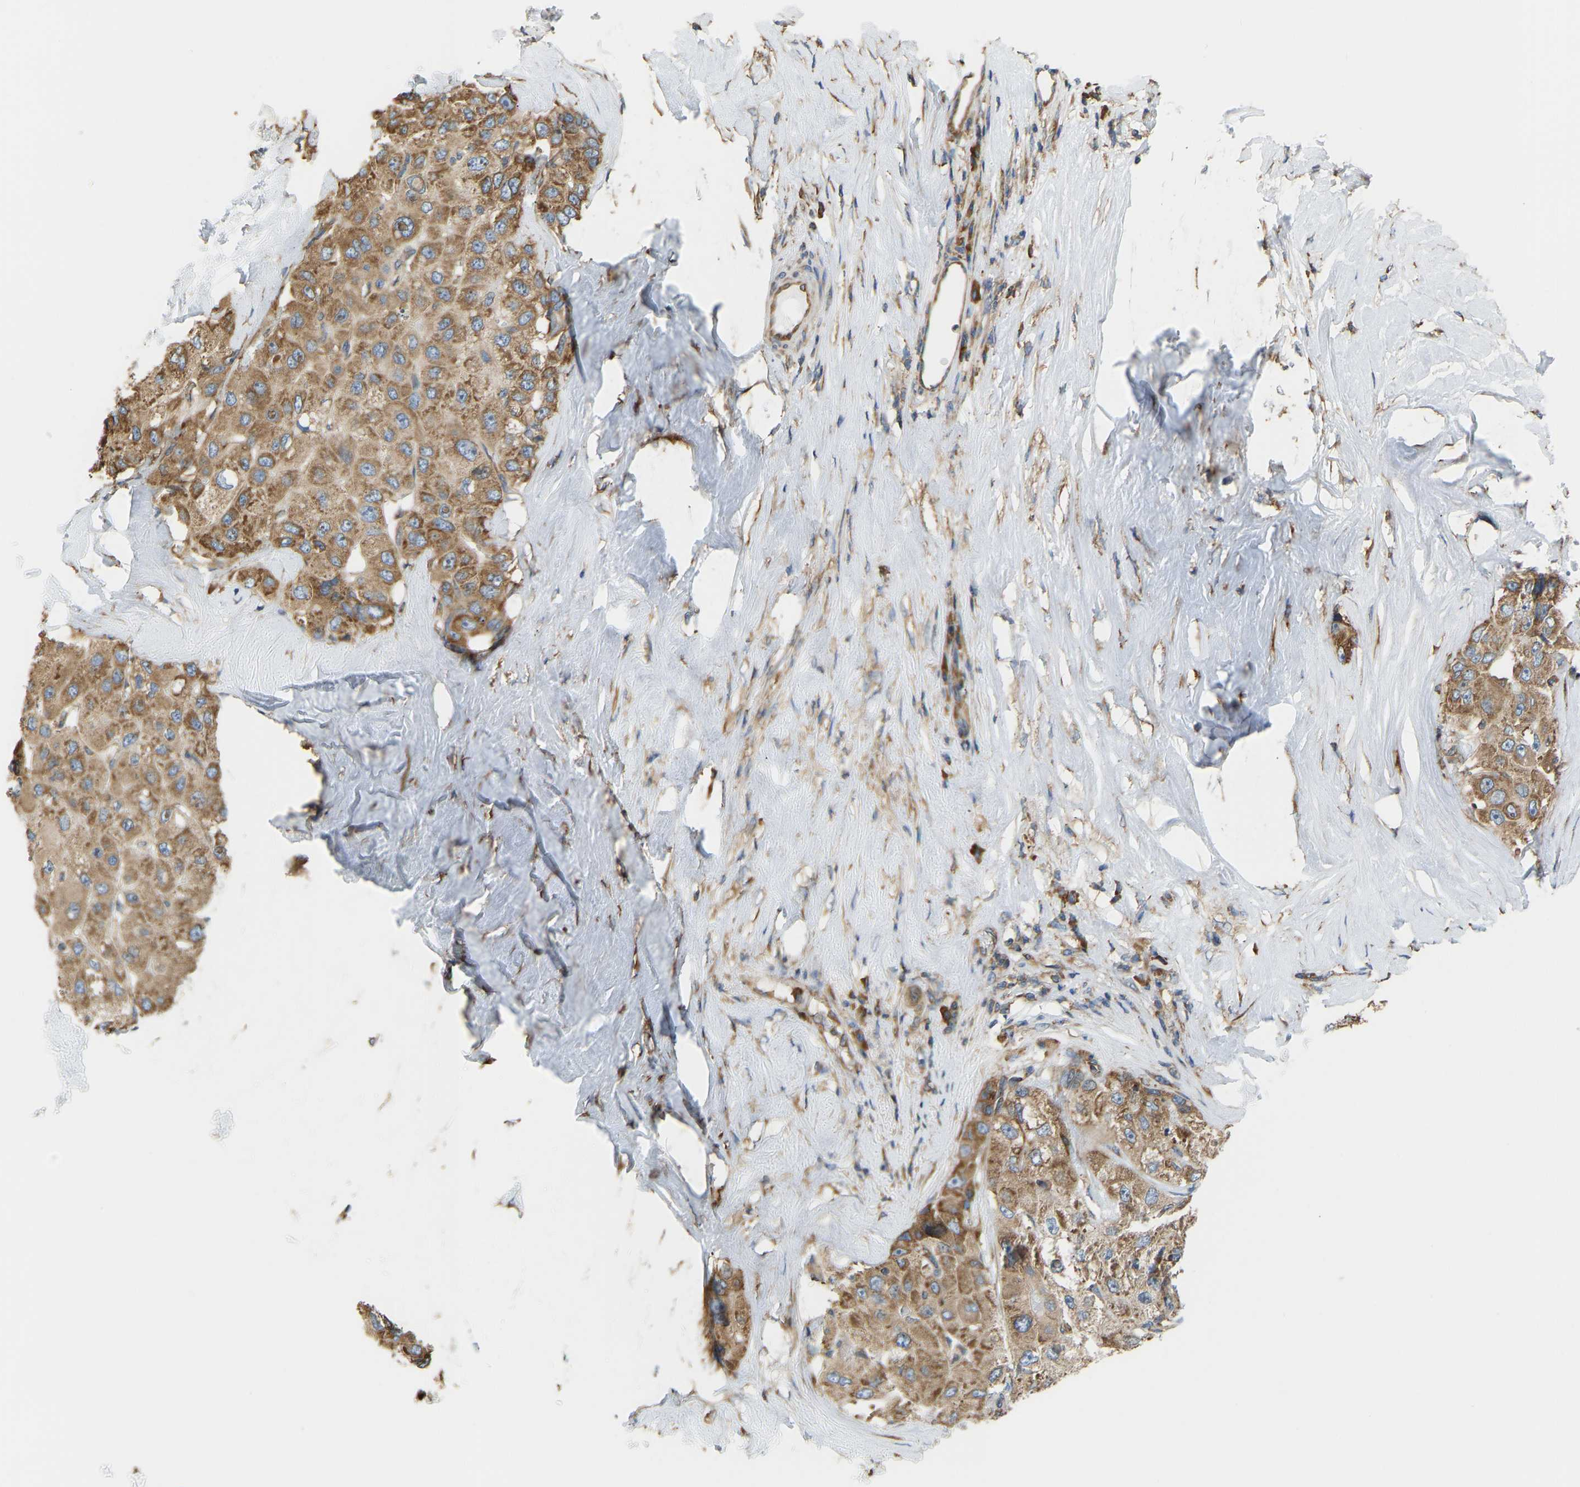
{"staining": {"intensity": "moderate", "quantity": ">75%", "location": "cytoplasmic/membranous"}, "tissue": "liver cancer", "cell_type": "Tumor cells", "image_type": "cancer", "snomed": [{"axis": "morphology", "description": "Carcinoma, Hepatocellular, NOS"}, {"axis": "topography", "description": "Liver"}], "caption": "An immunohistochemistry (IHC) photomicrograph of tumor tissue is shown. Protein staining in brown labels moderate cytoplasmic/membranous positivity in liver cancer within tumor cells.", "gene": "RPS6KB2", "patient": {"sex": "male", "age": 80}}